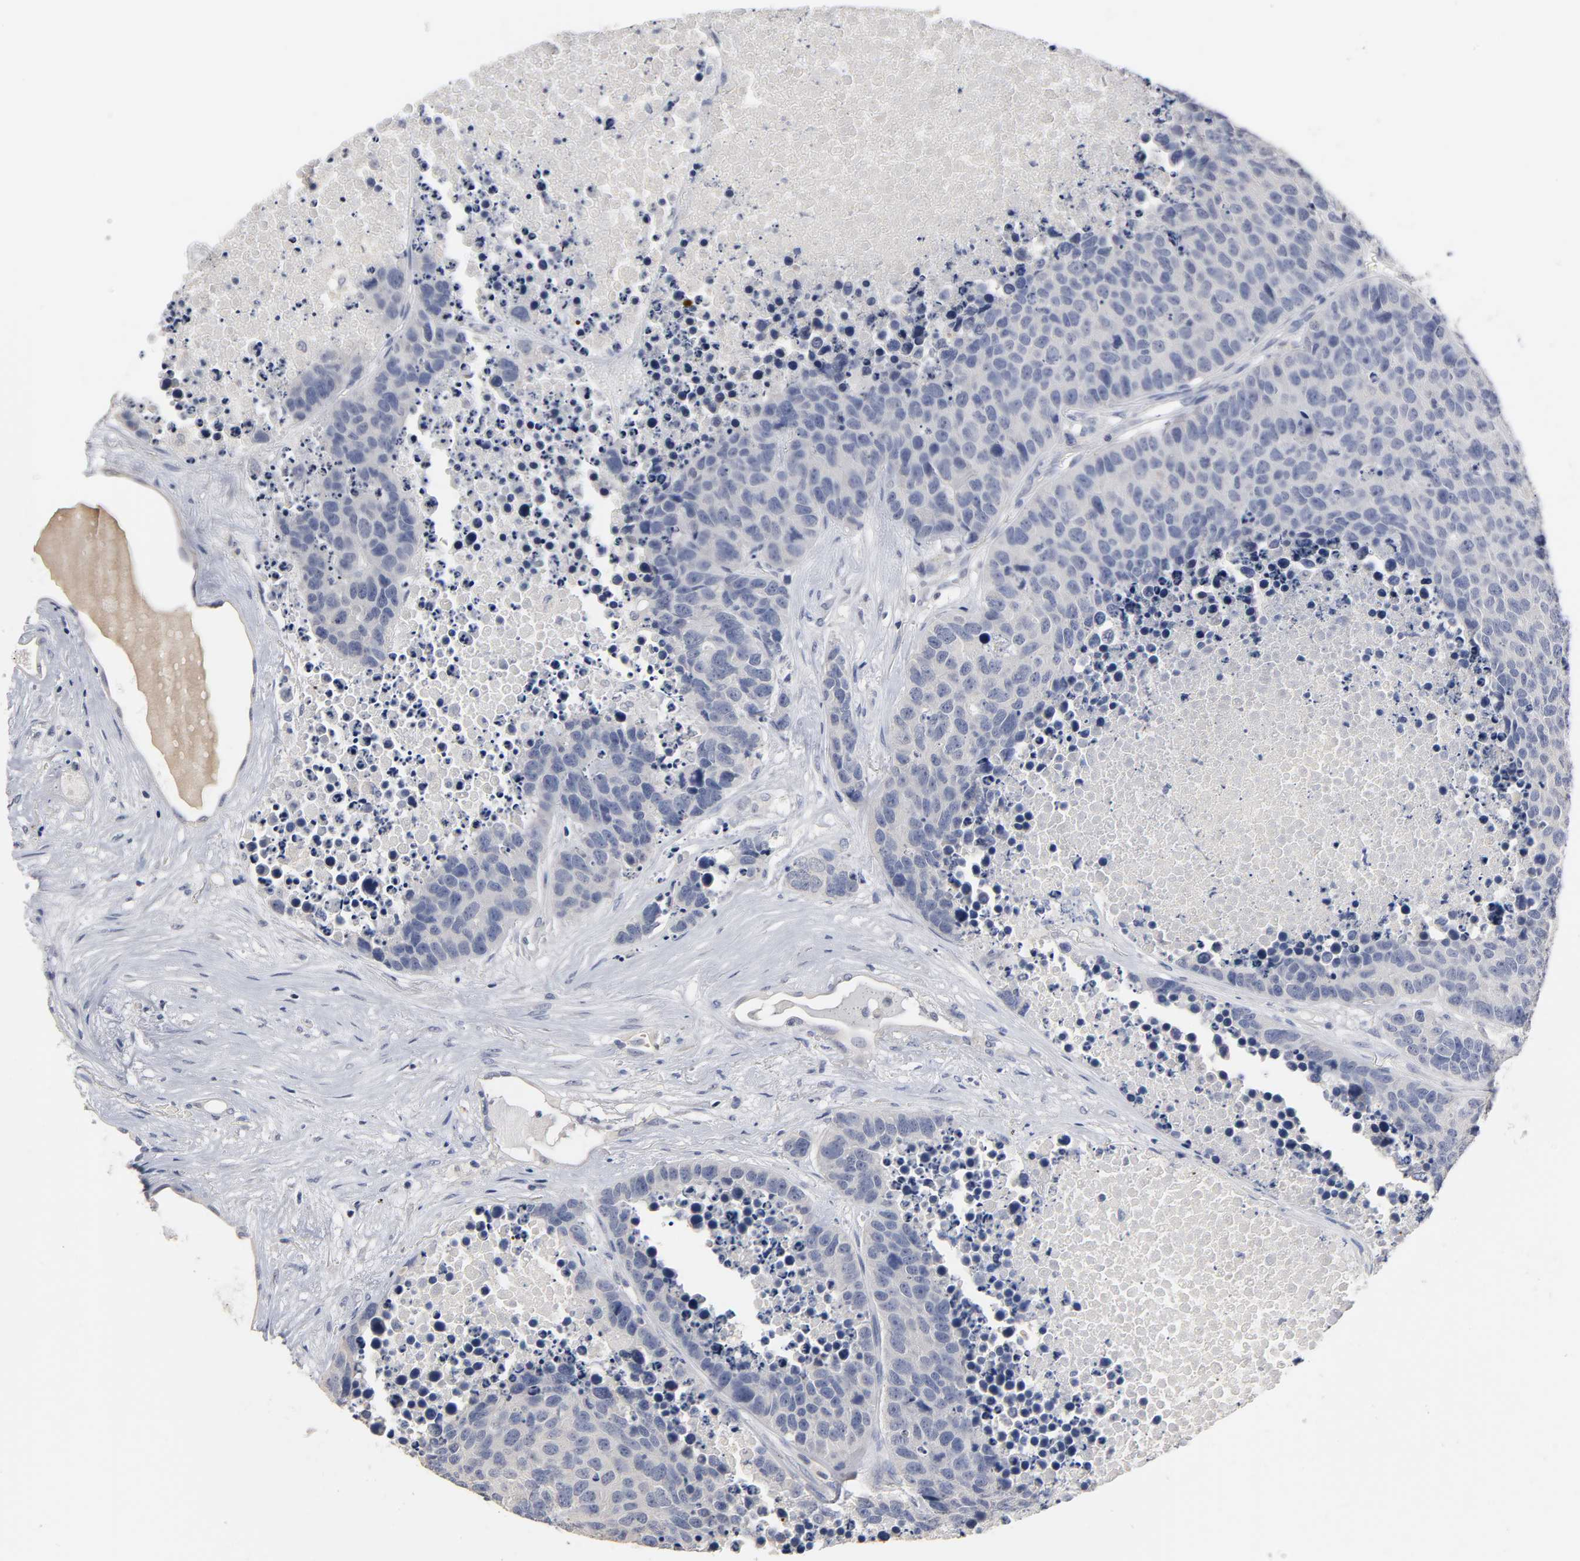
{"staining": {"intensity": "negative", "quantity": "none", "location": "none"}, "tissue": "carcinoid", "cell_type": "Tumor cells", "image_type": "cancer", "snomed": [{"axis": "morphology", "description": "Carcinoid, malignant, NOS"}, {"axis": "topography", "description": "Lung"}], "caption": "This image is of carcinoid (malignant) stained with IHC to label a protein in brown with the nuclei are counter-stained blue. There is no expression in tumor cells. Nuclei are stained in blue.", "gene": "OVOL1", "patient": {"sex": "male", "age": 60}}